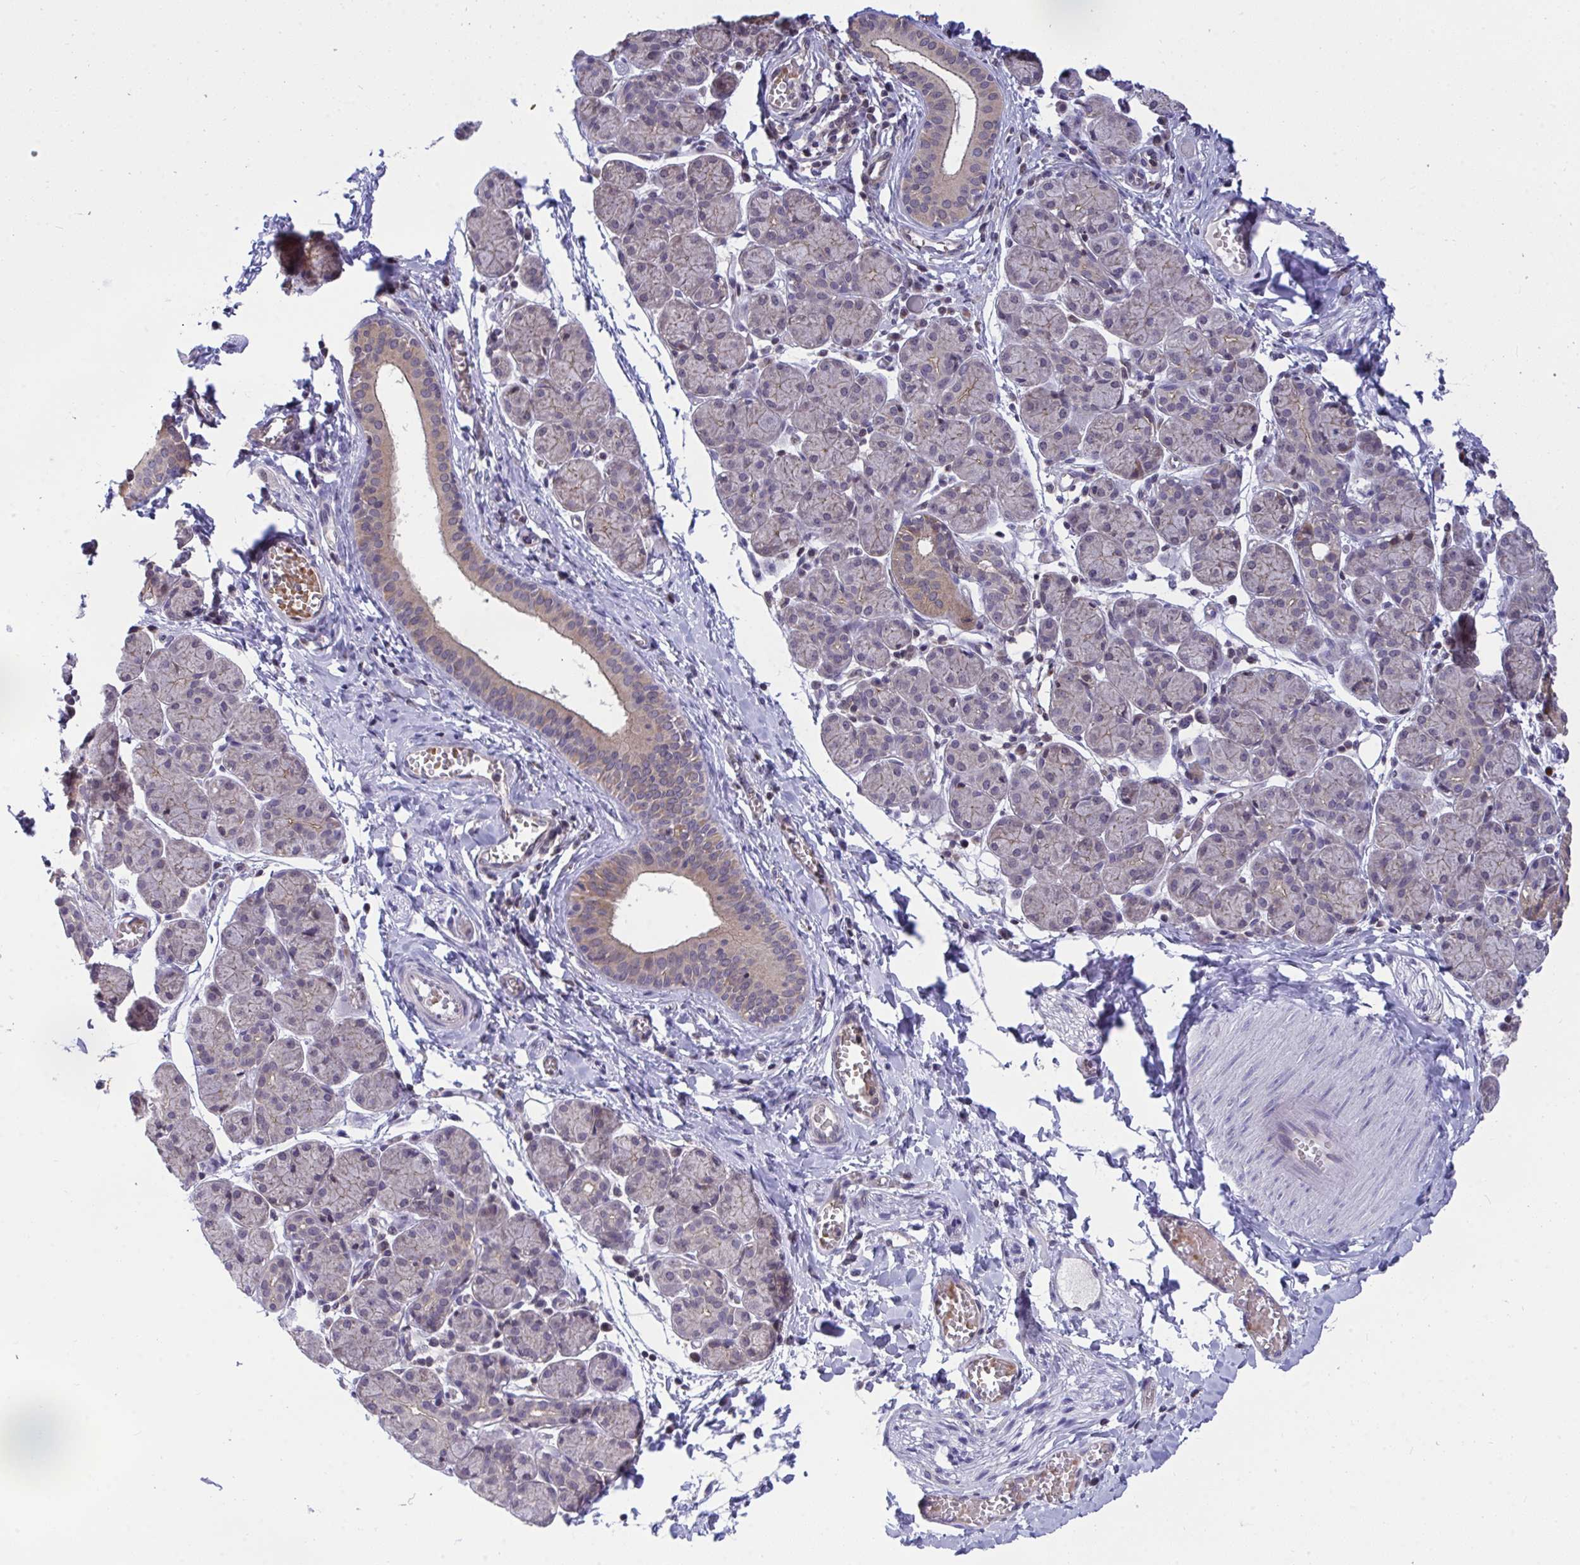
{"staining": {"intensity": "weak", "quantity": "<25%", "location": "cytoplasmic/membranous"}, "tissue": "salivary gland", "cell_type": "Glandular cells", "image_type": "normal", "snomed": [{"axis": "morphology", "description": "Normal tissue, NOS"}, {"axis": "morphology", "description": "Inflammation, NOS"}, {"axis": "topography", "description": "Lymph node"}, {"axis": "topography", "description": "Salivary gland"}], "caption": "An IHC micrograph of unremarkable salivary gland is shown. There is no staining in glandular cells of salivary gland.", "gene": "PPP1CA", "patient": {"sex": "male", "age": 3}}